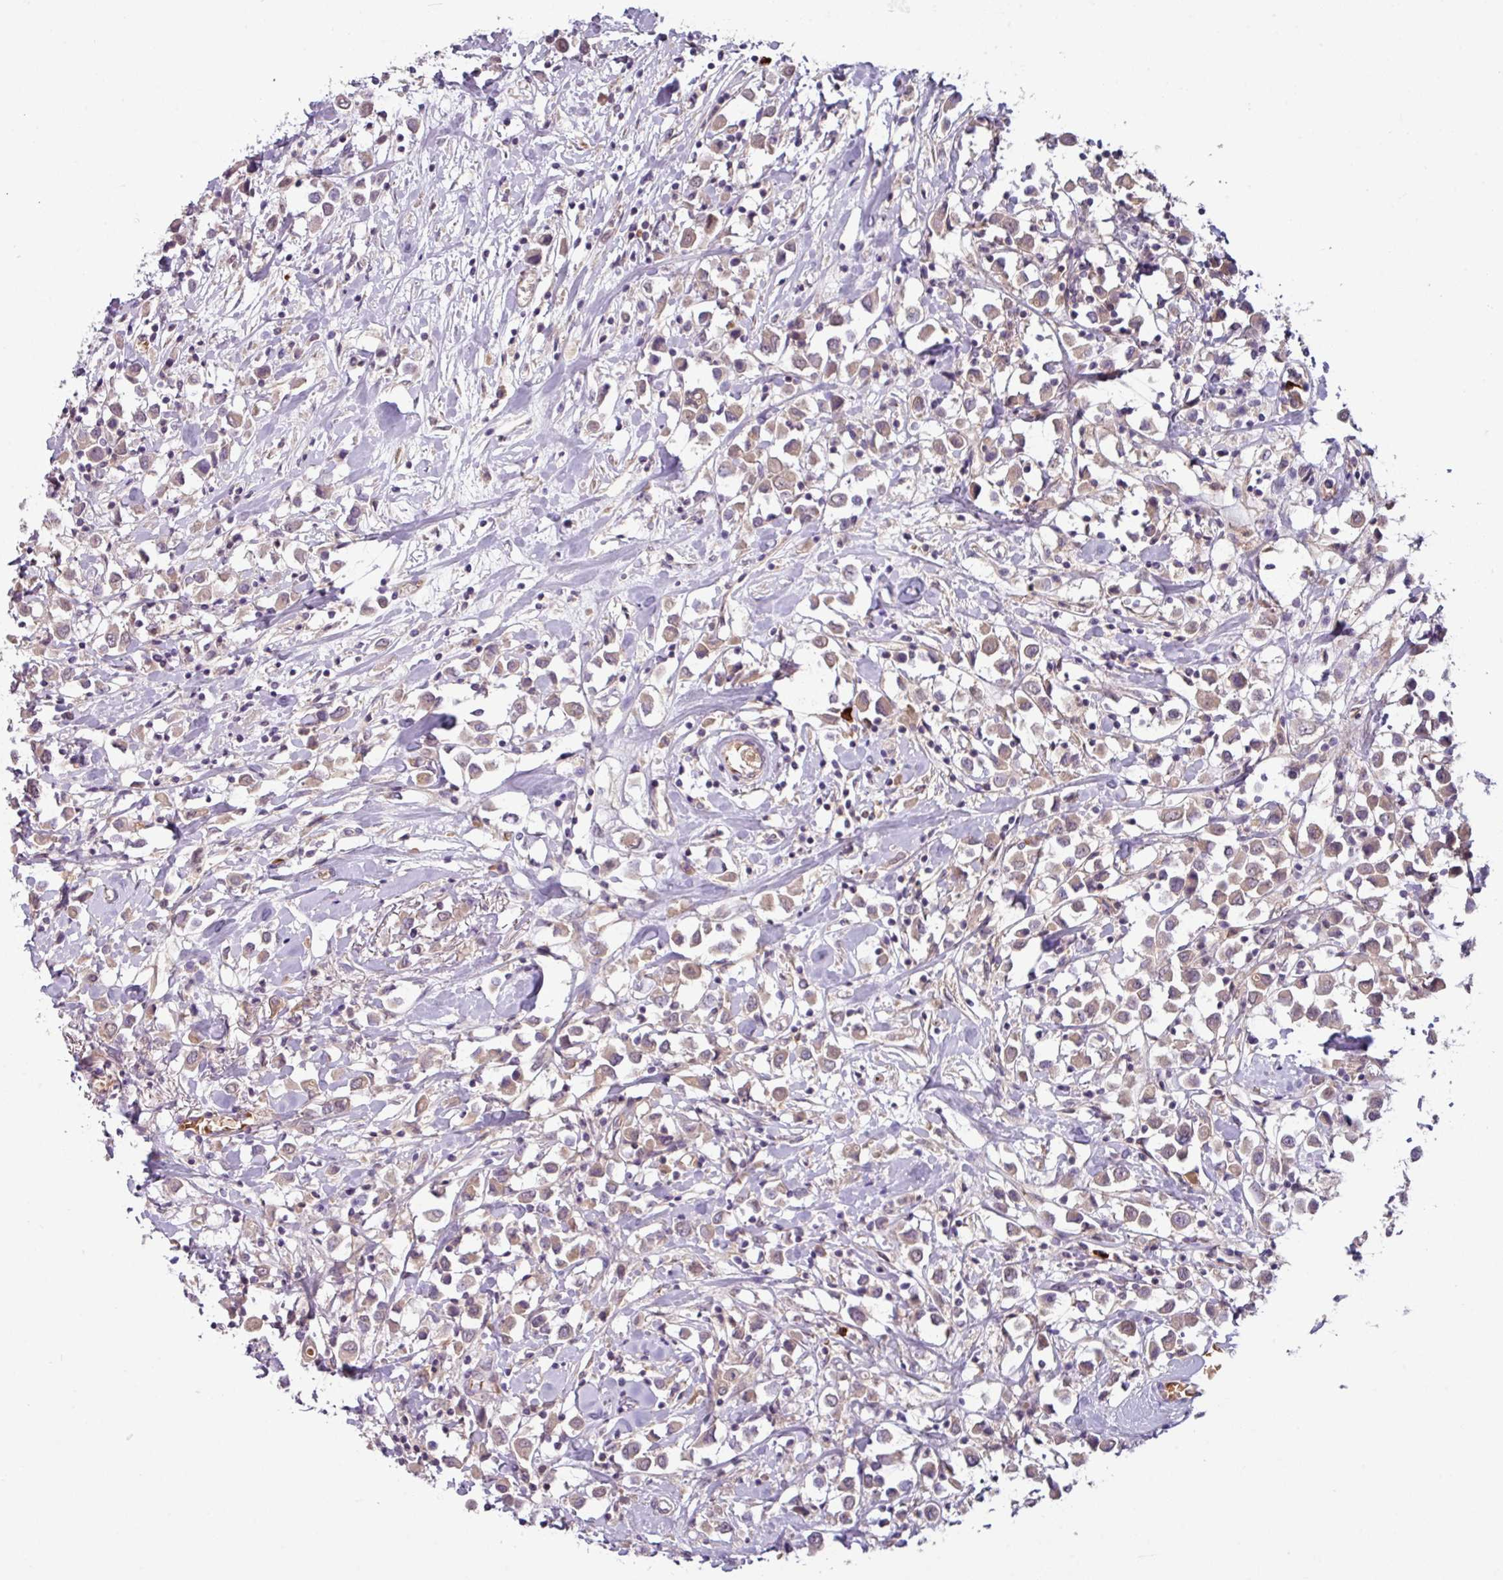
{"staining": {"intensity": "weak", "quantity": ">75%", "location": "cytoplasmic/membranous"}, "tissue": "breast cancer", "cell_type": "Tumor cells", "image_type": "cancer", "snomed": [{"axis": "morphology", "description": "Duct carcinoma"}, {"axis": "topography", "description": "Breast"}], "caption": "There is low levels of weak cytoplasmic/membranous expression in tumor cells of breast cancer (infiltrating ductal carcinoma), as demonstrated by immunohistochemical staining (brown color).", "gene": "SLC5A10", "patient": {"sex": "female", "age": 61}}